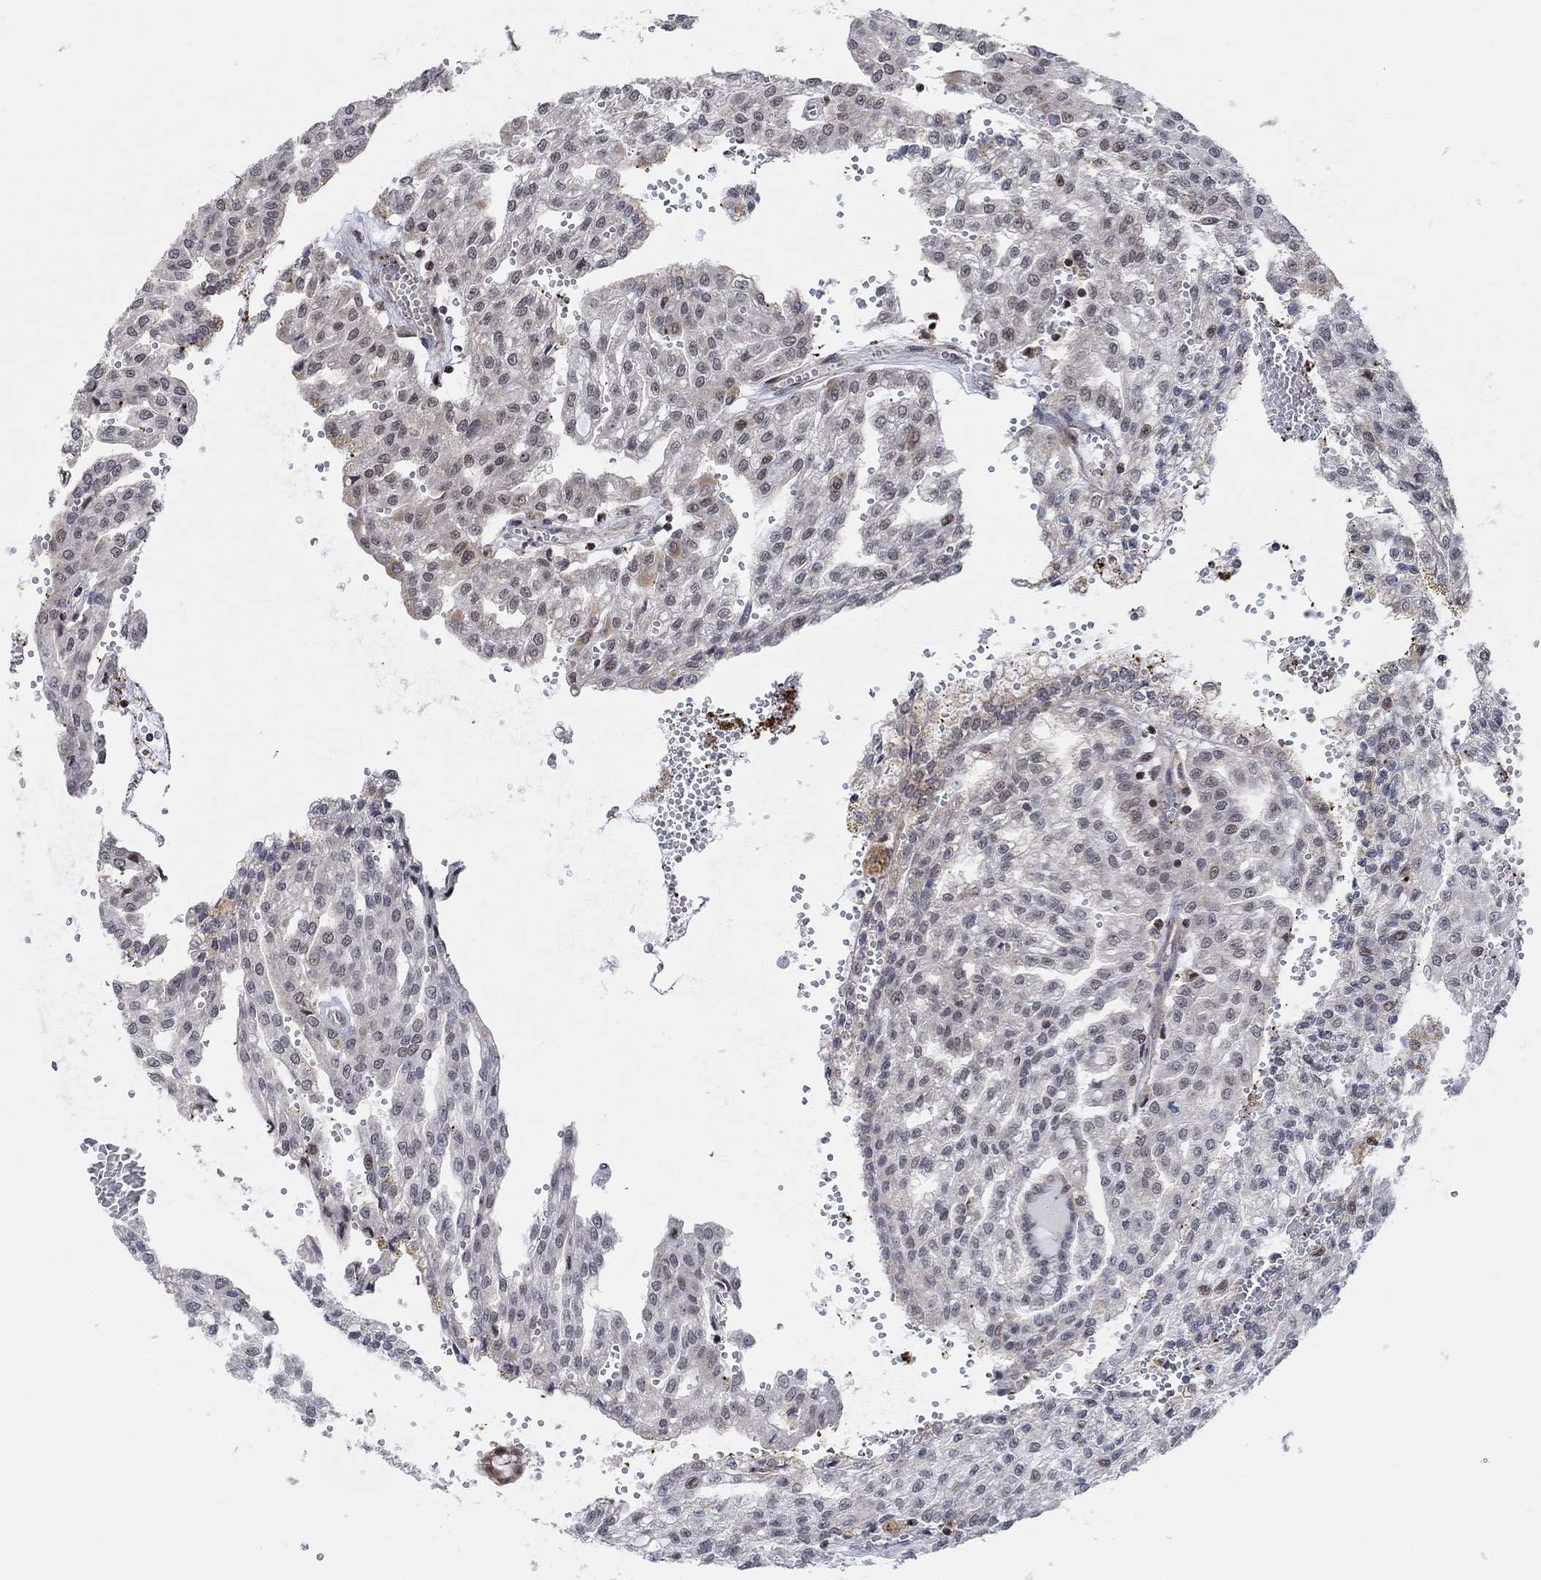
{"staining": {"intensity": "negative", "quantity": "none", "location": "none"}, "tissue": "renal cancer", "cell_type": "Tumor cells", "image_type": "cancer", "snomed": [{"axis": "morphology", "description": "Adenocarcinoma, NOS"}, {"axis": "topography", "description": "Kidney"}], "caption": "A high-resolution histopathology image shows immunohistochemistry staining of adenocarcinoma (renal), which displays no significant positivity in tumor cells.", "gene": "PWWP2B", "patient": {"sex": "male", "age": 63}}